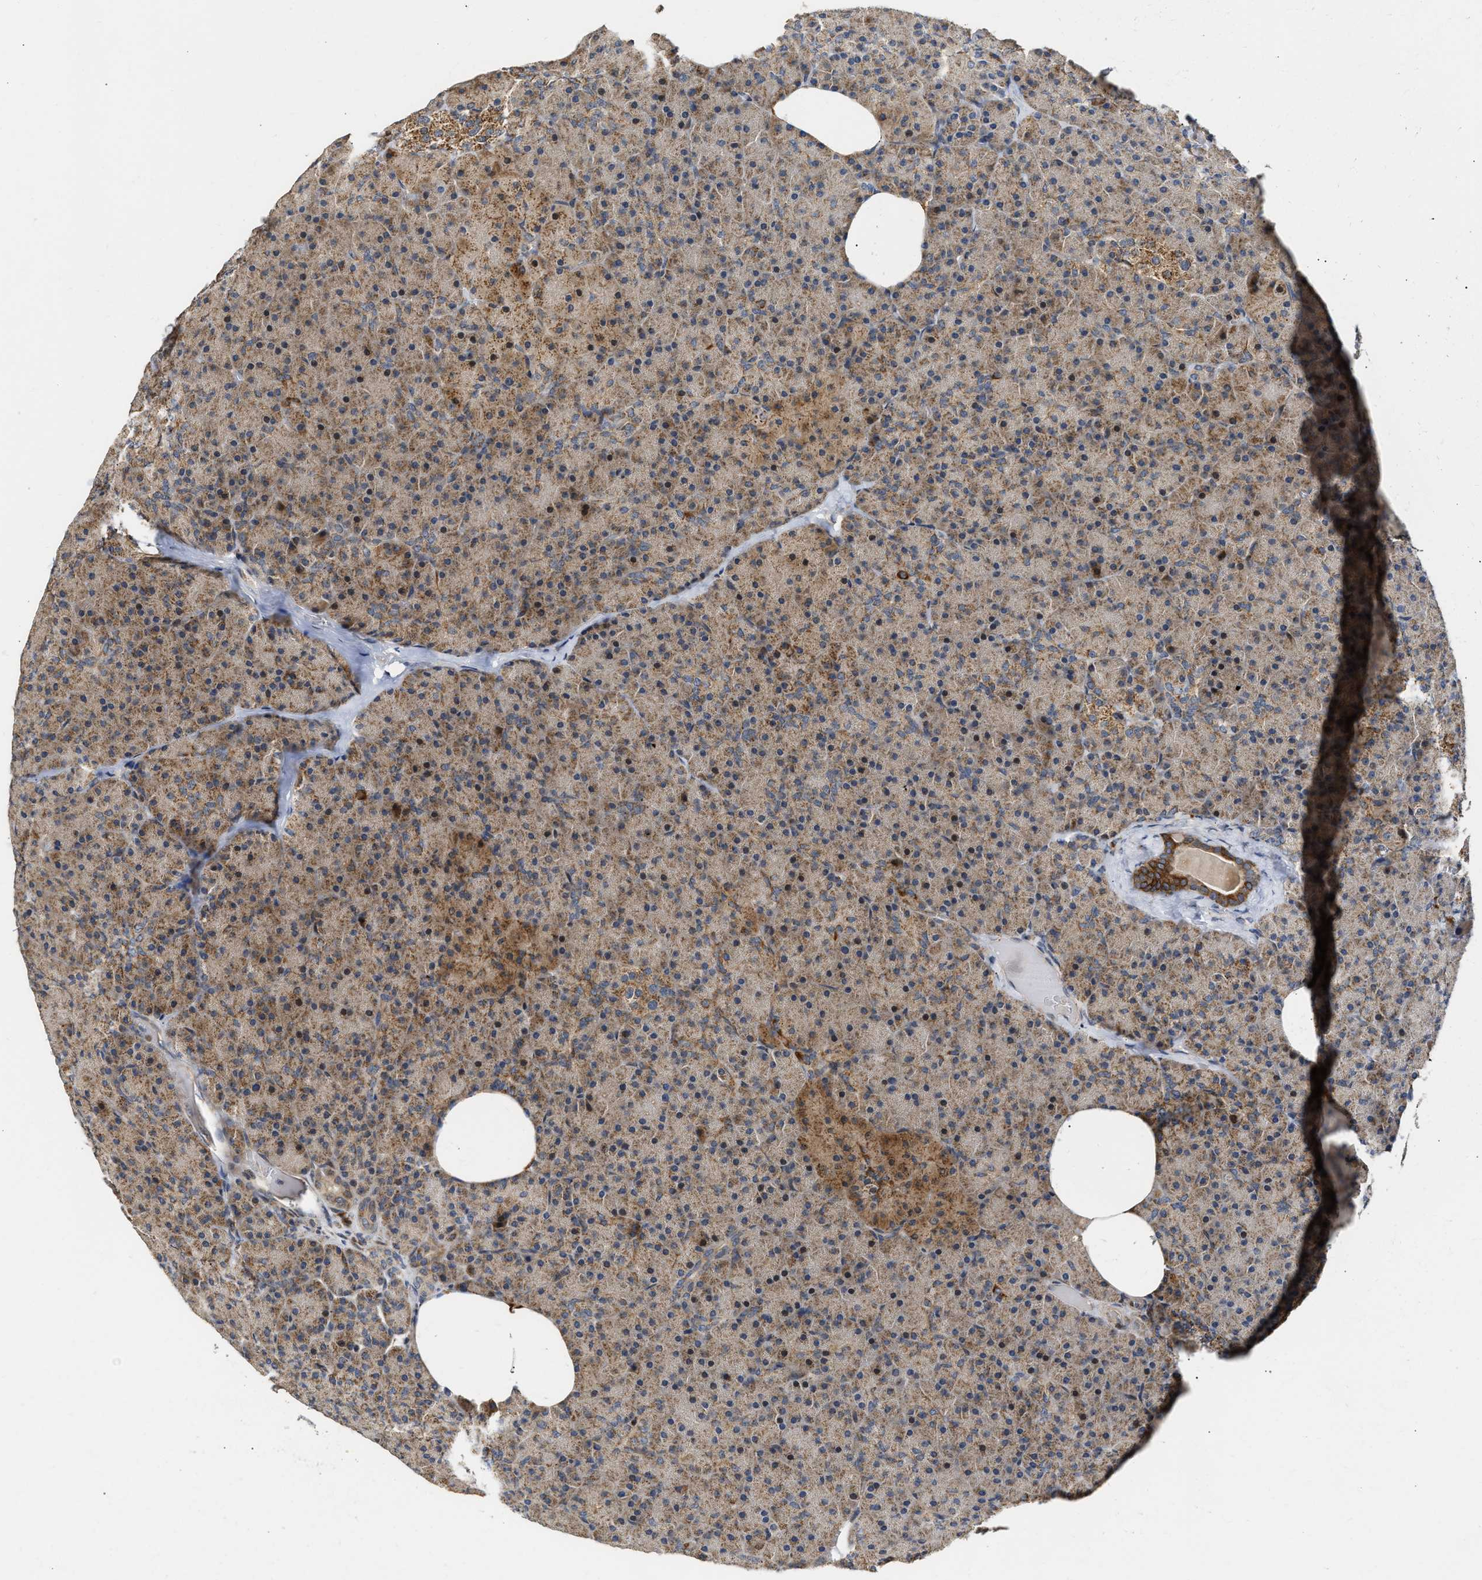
{"staining": {"intensity": "moderate", "quantity": ">75%", "location": "cytoplasmic/membranous"}, "tissue": "pancreas", "cell_type": "Exocrine glandular cells", "image_type": "normal", "snomed": [{"axis": "morphology", "description": "Normal tissue, NOS"}, {"axis": "topography", "description": "Pancreas"}], "caption": "Pancreas stained with immunohistochemistry (IHC) displays moderate cytoplasmic/membranous positivity in about >75% of exocrine glandular cells. (Brightfield microscopy of DAB IHC at high magnification).", "gene": "DEPTOR", "patient": {"sex": "female", "age": 35}}